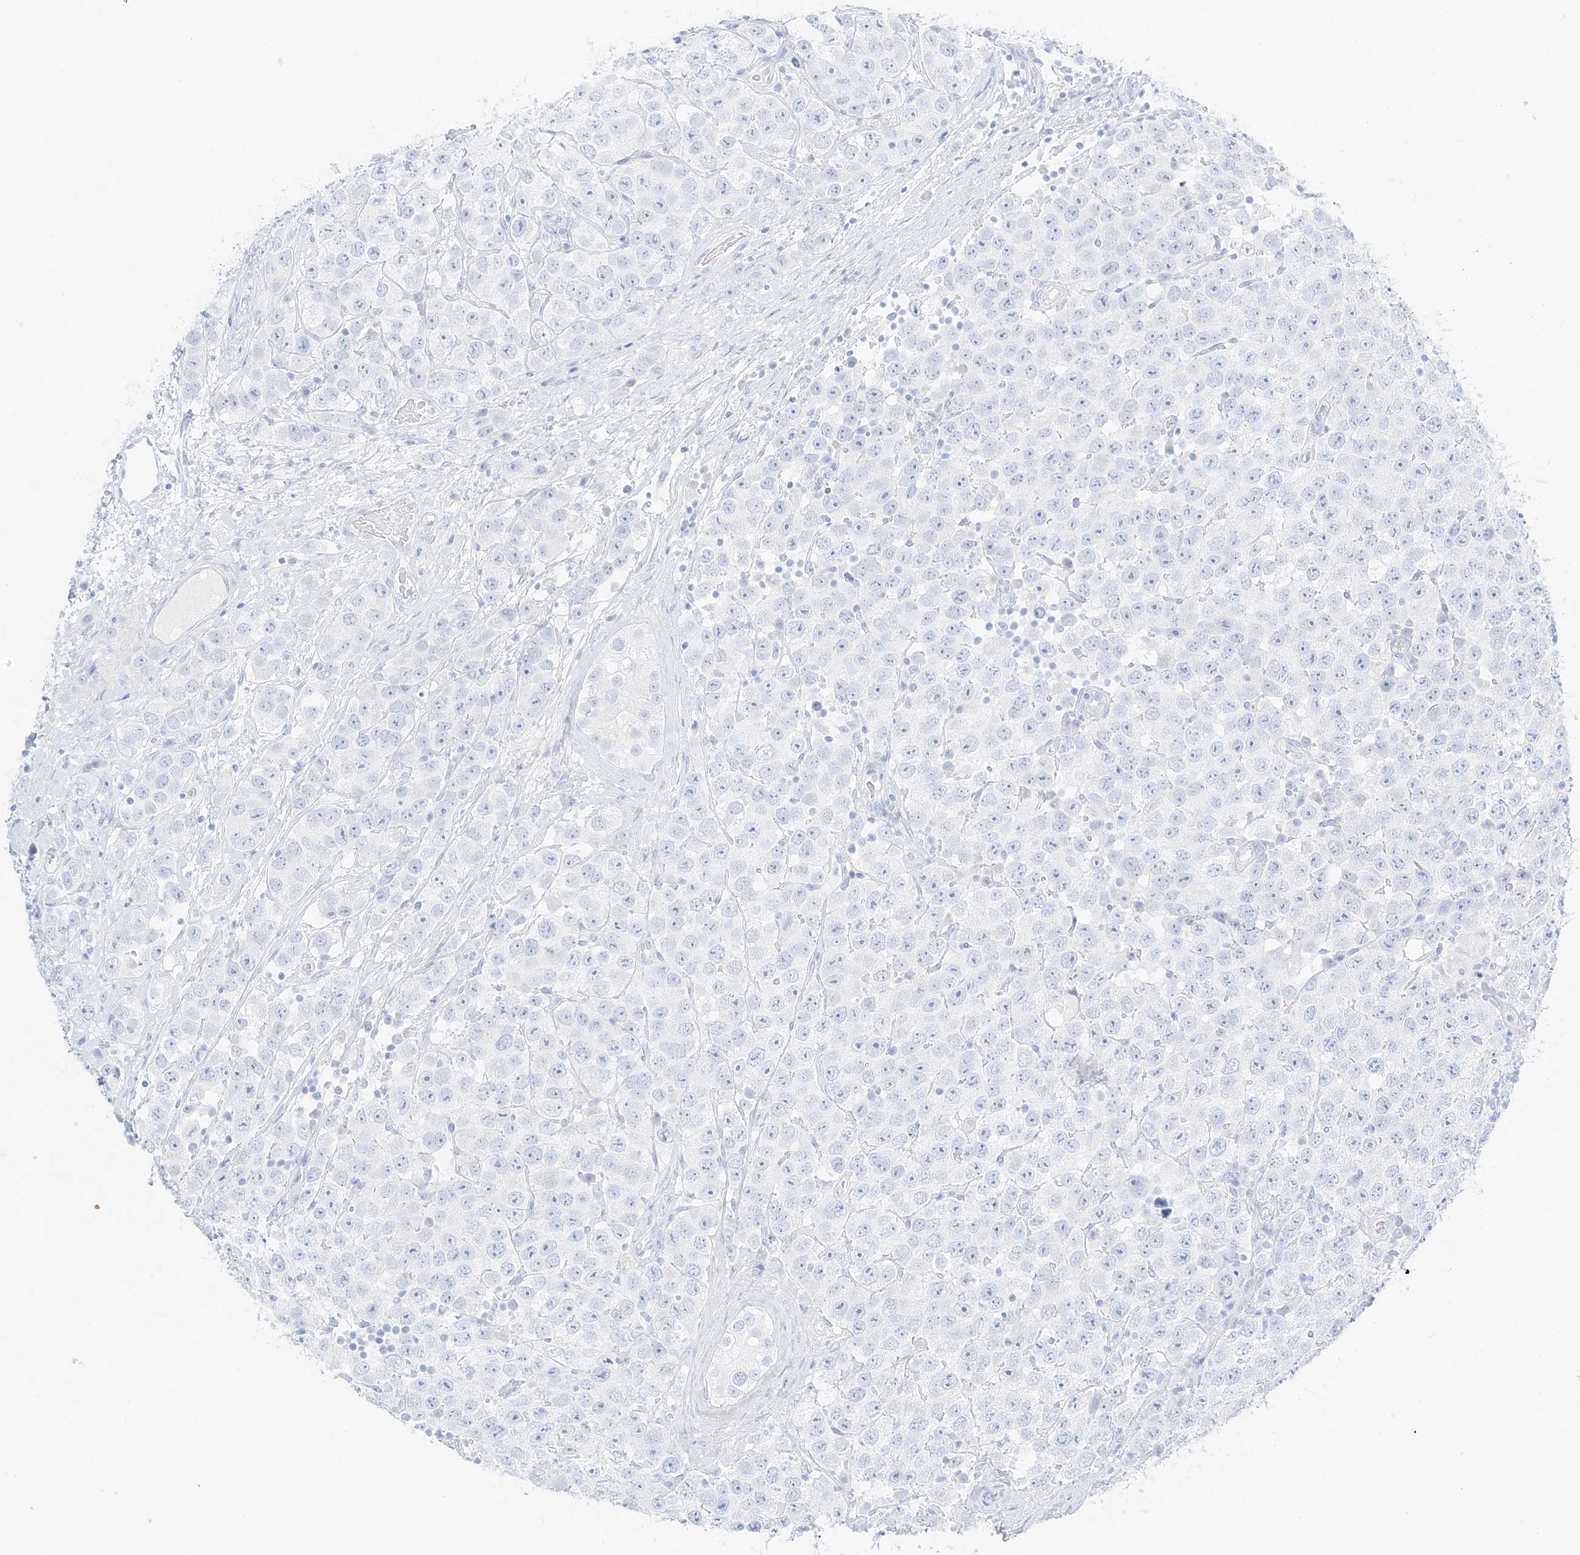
{"staining": {"intensity": "negative", "quantity": "none", "location": "none"}, "tissue": "testis cancer", "cell_type": "Tumor cells", "image_type": "cancer", "snomed": [{"axis": "morphology", "description": "Seminoma, NOS"}, {"axis": "topography", "description": "Testis"}], "caption": "Tumor cells are negative for brown protein staining in testis cancer. The staining was performed using DAB (3,3'-diaminobenzidine) to visualize the protein expression in brown, while the nuclei were stained in blue with hematoxylin (Magnification: 20x).", "gene": "SLC22A13", "patient": {"sex": "male", "age": 28}}